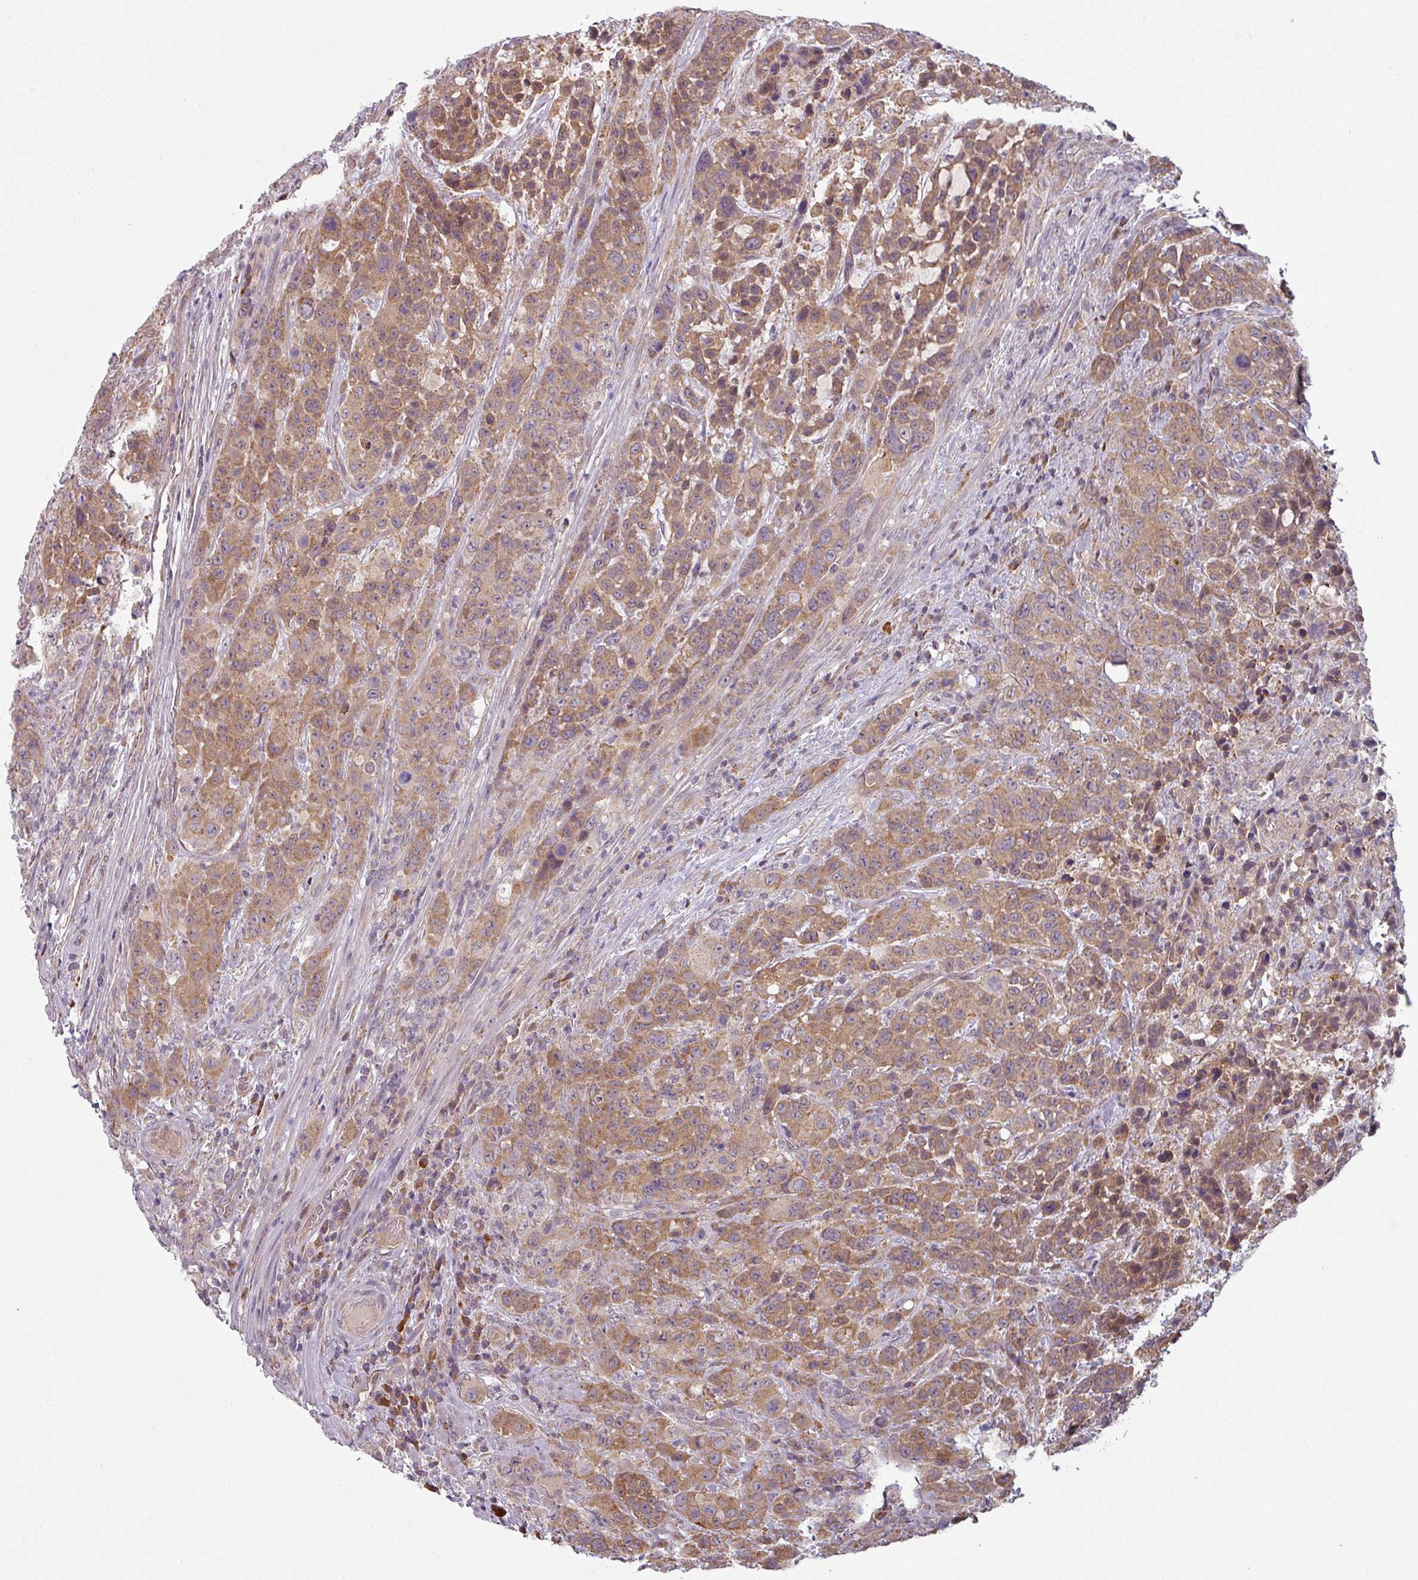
{"staining": {"intensity": "moderate", "quantity": ">75%", "location": "cytoplasmic/membranous"}, "tissue": "colorectal cancer", "cell_type": "Tumor cells", "image_type": "cancer", "snomed": [{"axis": "morphology", "description": "Adenocarcinoma, NOS"}, {"axis": "topography", "description": "Colon"}], "caption": "Immunohistochemical staining of human colorectal adenocarcinoma demonstrates moderate cytoplasmic/membranous protein expression in about >75% of tumor cells.", "gene": "PLEKHJ1", "patient": {"sex": "male", "age": 62}}